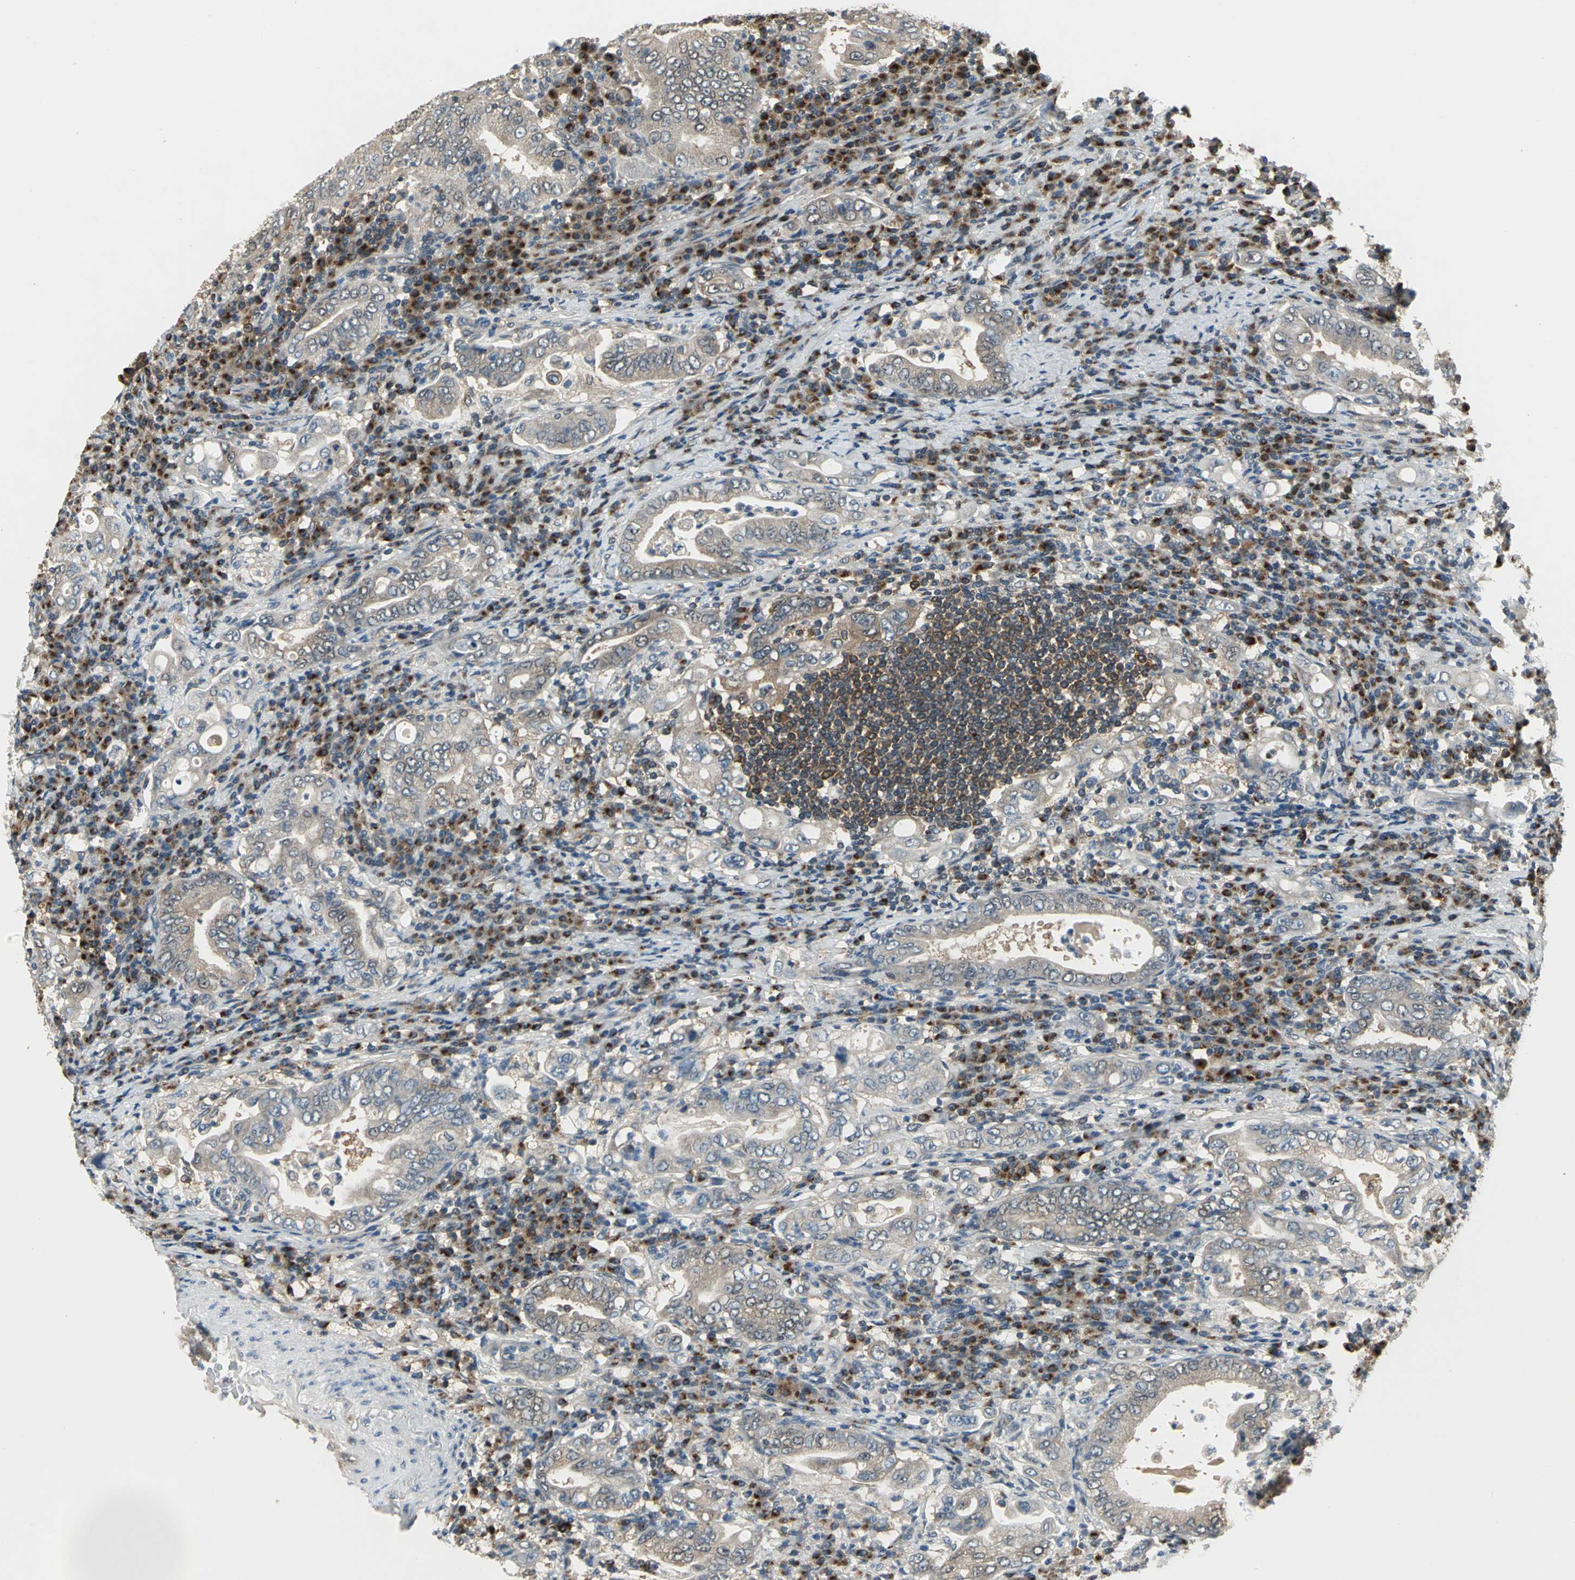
{"staining": {"intensity": "weak", "quantity": ">75%", "location": "cytoplasmic/membranous"}, "tissue": "stomach cancer", "cell_type": "Tumor cells", "image_type": "cancer", "snomed": [{"axis": "morphology", "description": "Normal tissue, NOS"}, {"axis": "morphology", "description": "Adenocarcinoma, NOS"}, {"axis": "topography", "description": "Esophagus"}, {"axis": "topography", "description": "Stomach, upper"}, {"axis": "topography", "description": "Peripheral nerve tissue"}], "caption": "Adenocarcinoma (stomach) stained with a brown dye reveals weak cytoplasmic/membranous positive staining in approximately >75% of tumor cells.", "gene": "NFKBIE", "patient": {"sex": "male", "age": 62}}